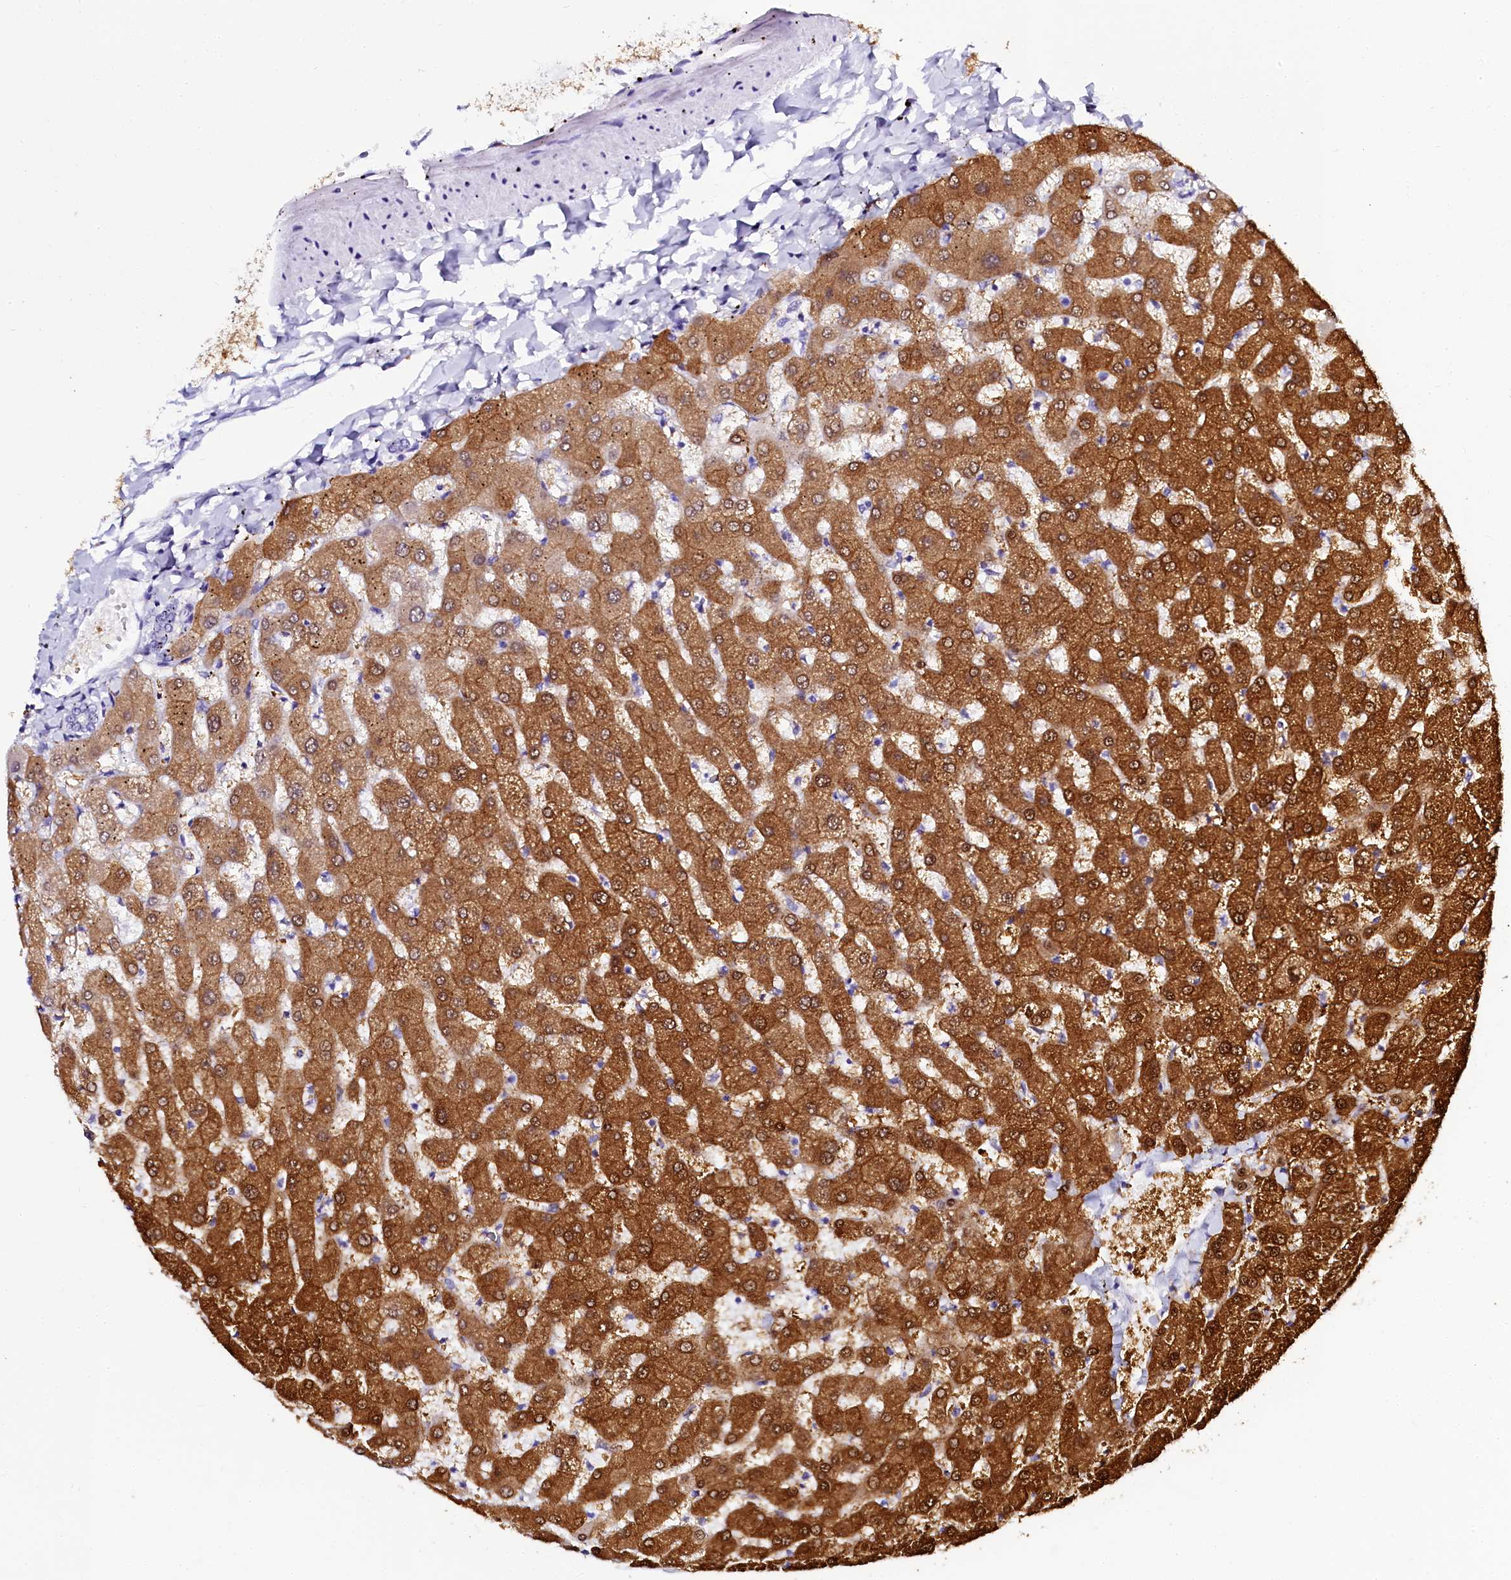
{"staining": {"intensity": "negative", "quantity": "none", "location": "none"}, "tissue": "liver", "cell_type": "Cholangiocytes", "image_type": "normal", "snomed": [{"axis": "morphology", "description": "Normal tissue, NOS"}, {"axis": "topography", "description": "Liver"}], "caption": "A high-resolution histopathology image shows immunohistochemistry (IHC) staining of unremarkable liver, which exhibits no significant positivity in cholangiocytes. (Stains: DAB (3,3'-diaminobenzidine) IHC with hematoxylin counter stain, Microscopy: brightfield microscopy at high magnification).", "gene": "SORD", "patient": {"sex": "female", "age": 63}}